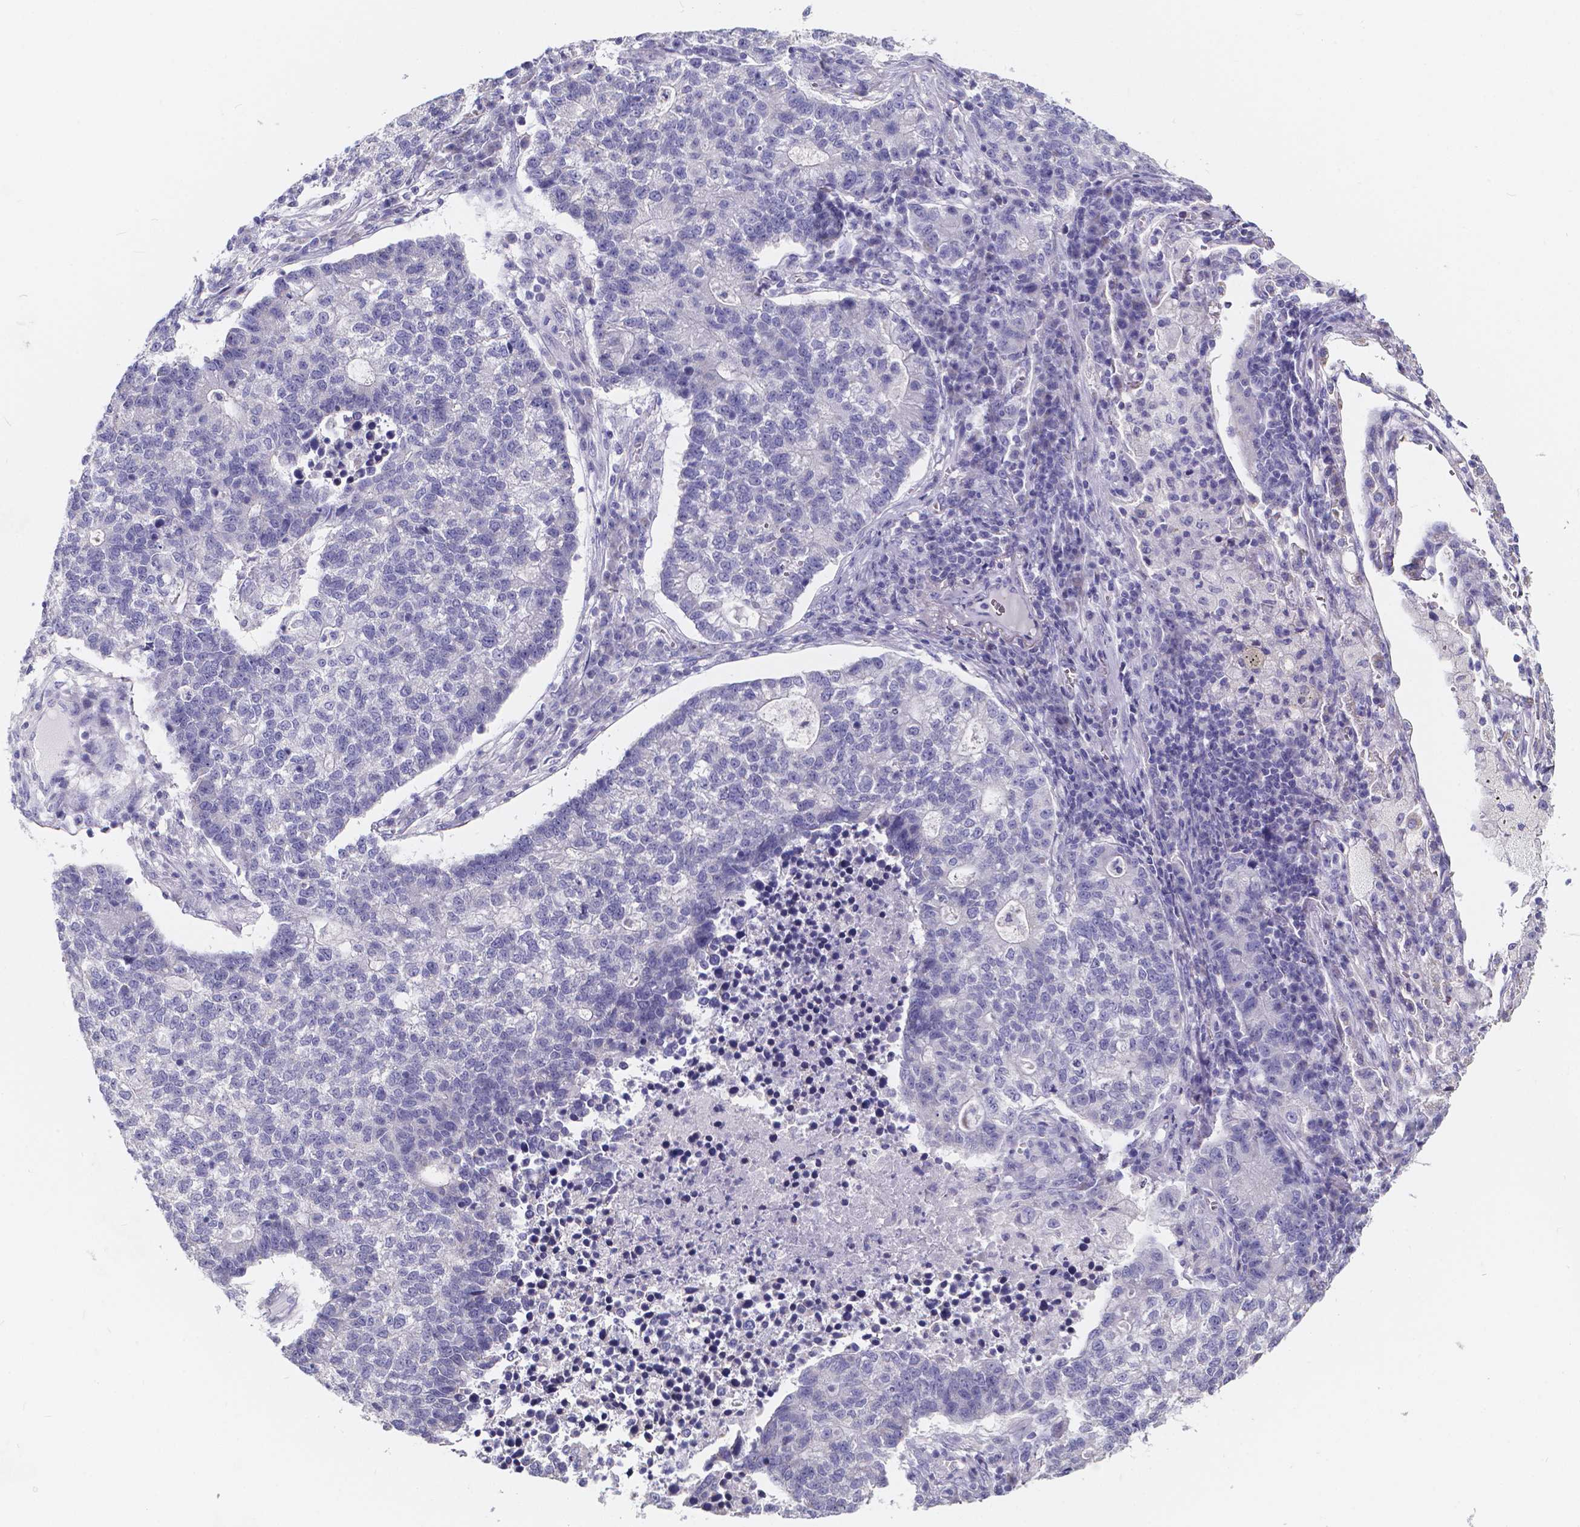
{"staining": {"intensity": "negative", "quantity": "none", "location": "none"}, "tissue": "lung cancer", "cell_type": "Tumor cells", "image_type": "cancer", "snomed": [{"axis": "morphology", "description": "Adenocarcinoma, NOS"}, {"axis": "topography", "description": "Lung"}], "caption": "The immunohistochemistry image has no significant staining in tumor cells of lung adenocarcinoma tissue. (Stains: DAB immunohistochemistry with hematoxylin counter stain, Microscopy: brightfield microscopy at high magnification).", "gene": "SPEF2", "patient": {"sex": "male", "age": 57}}